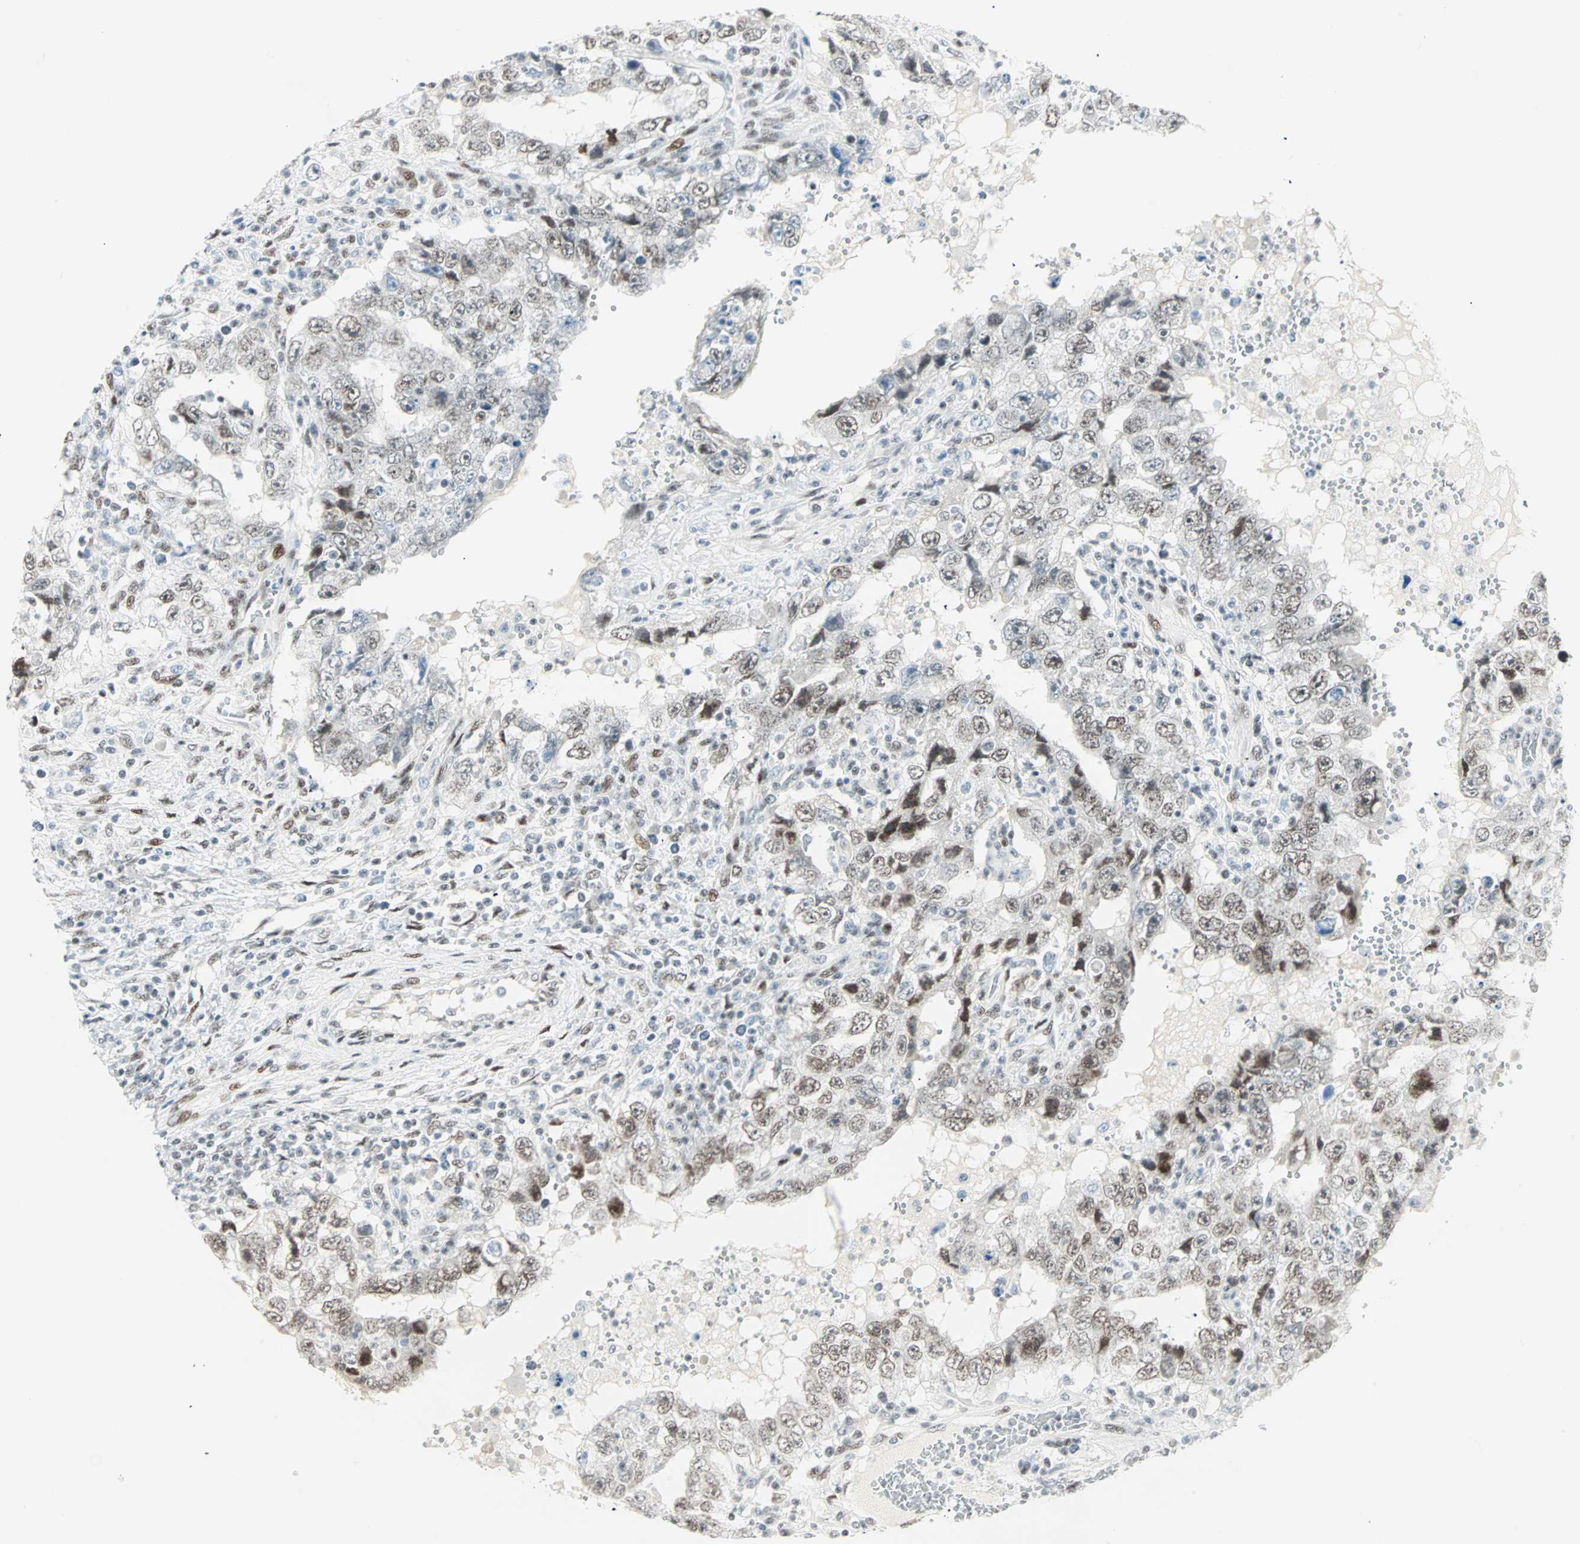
{"staining": {"intensity": "weak", "quantity": "<25%", "location": "nuclear"}, "tissue": "testis cancer", "cell_type": "Tumor cells", "image_type": "cancer", "snomed": [{"axis": "morphology", "description": "Carcinoma, Embryonal, NOS"}, {"axis": "topography", "description": "Testis"}], "caption": "Testis cancer stained for a protein using IHC demonstrates no expression tumor cells.", "gene": "PKNOX1", "patient": {"sex": "male", "age": 26}}